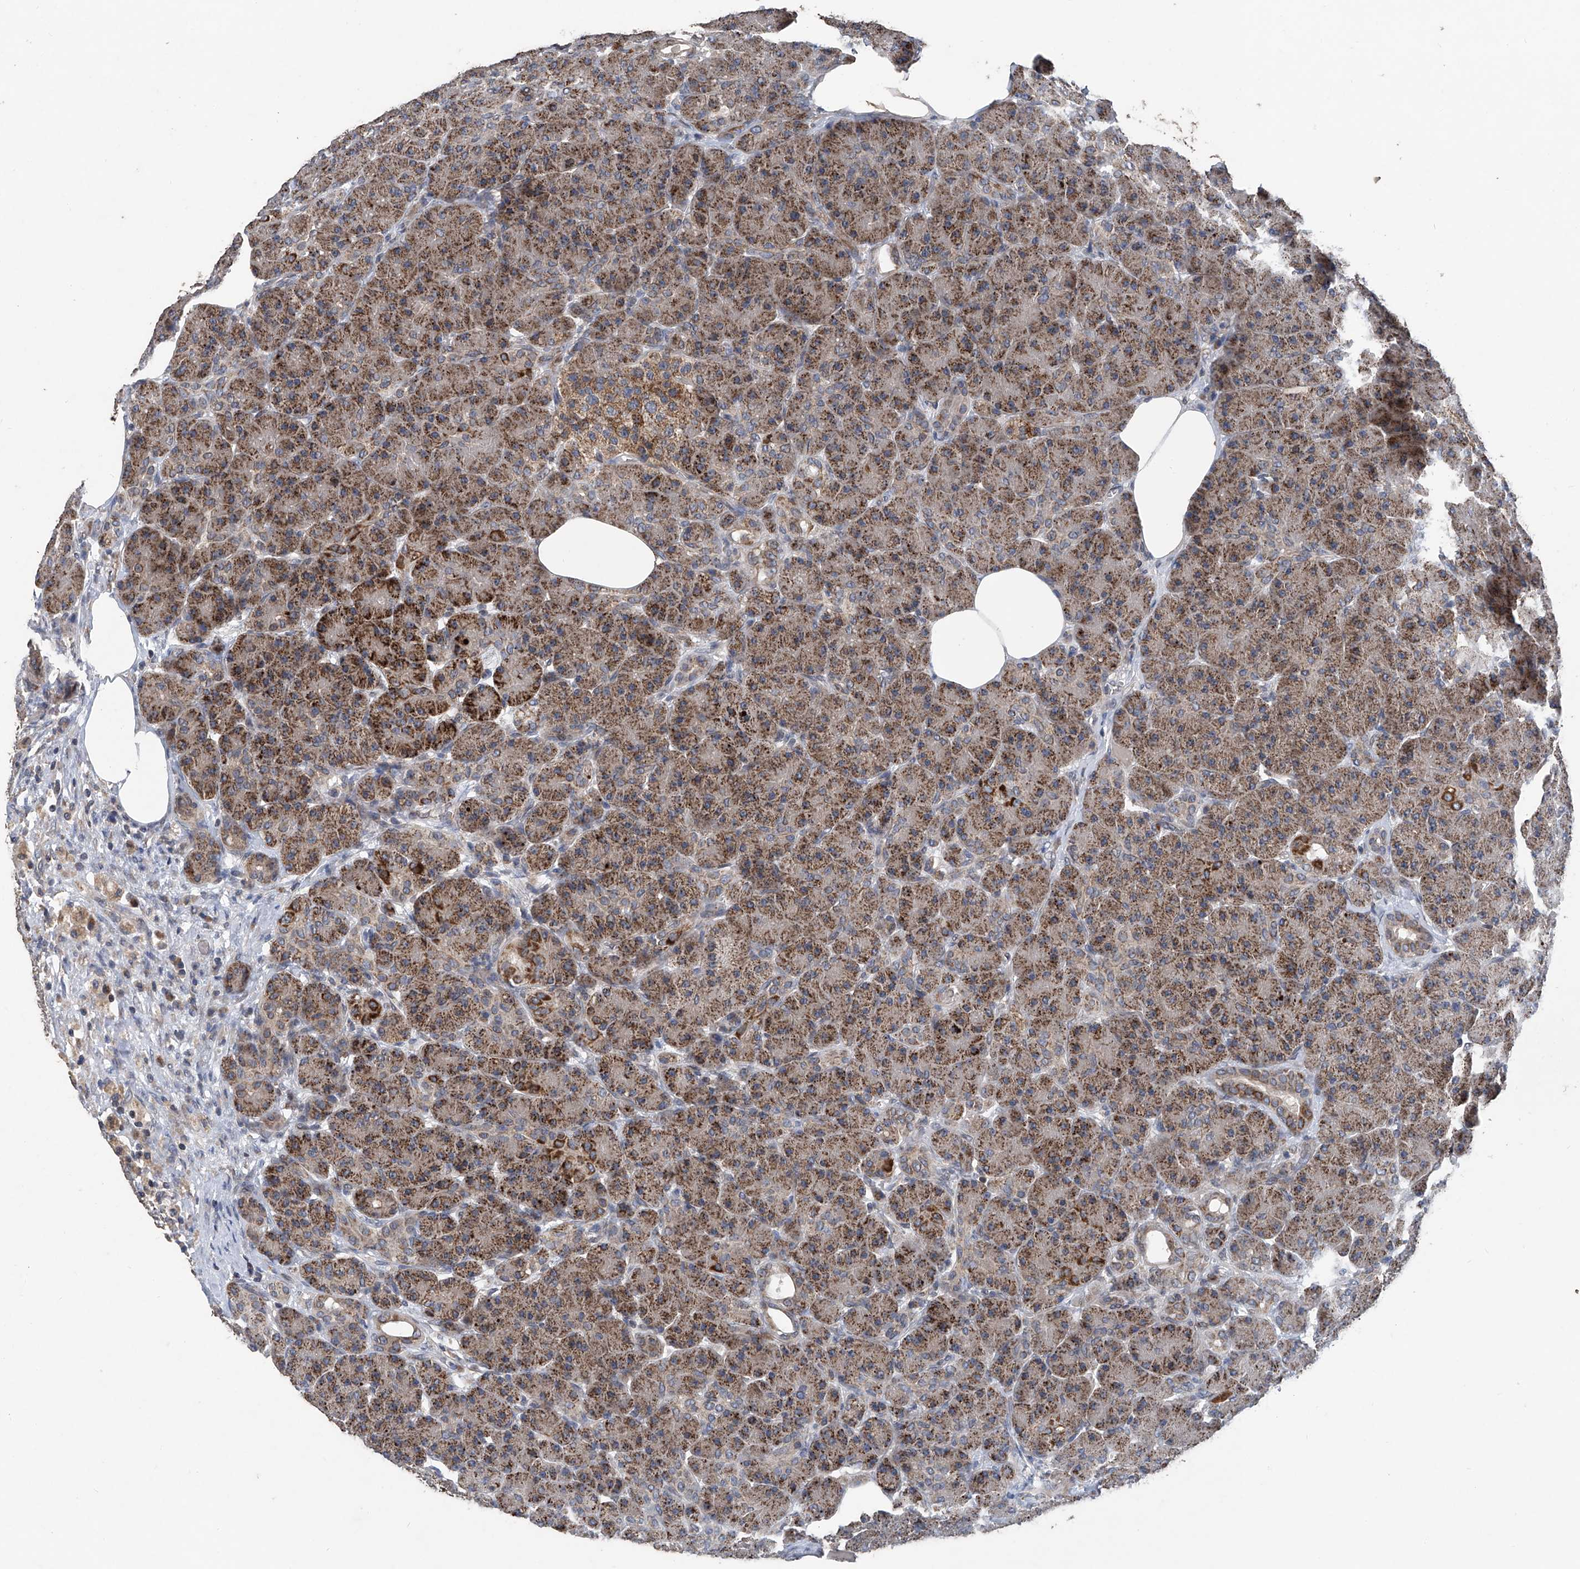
{"staining": {"intensity": "moderate", "quantity": ">75%", "location": "cytoplasmic/membranous"}, "tissue": "pancreas", "cell_type": "Exocrine glandular cells", "image_type": "normal", "snomed": [{"axis": "morphology", "description": "Normal tissue, NOS"}, {"axis": "topography", "description": "Pancreas"}], "caption": "A photomicrograph of pancreas stained for a protein demonstrates moderate cytoplasmic/membranous brown staining in exocrine glandular cells.", "gene": "BCKDHB", "patient": {"sex": "male", "age": 63}}